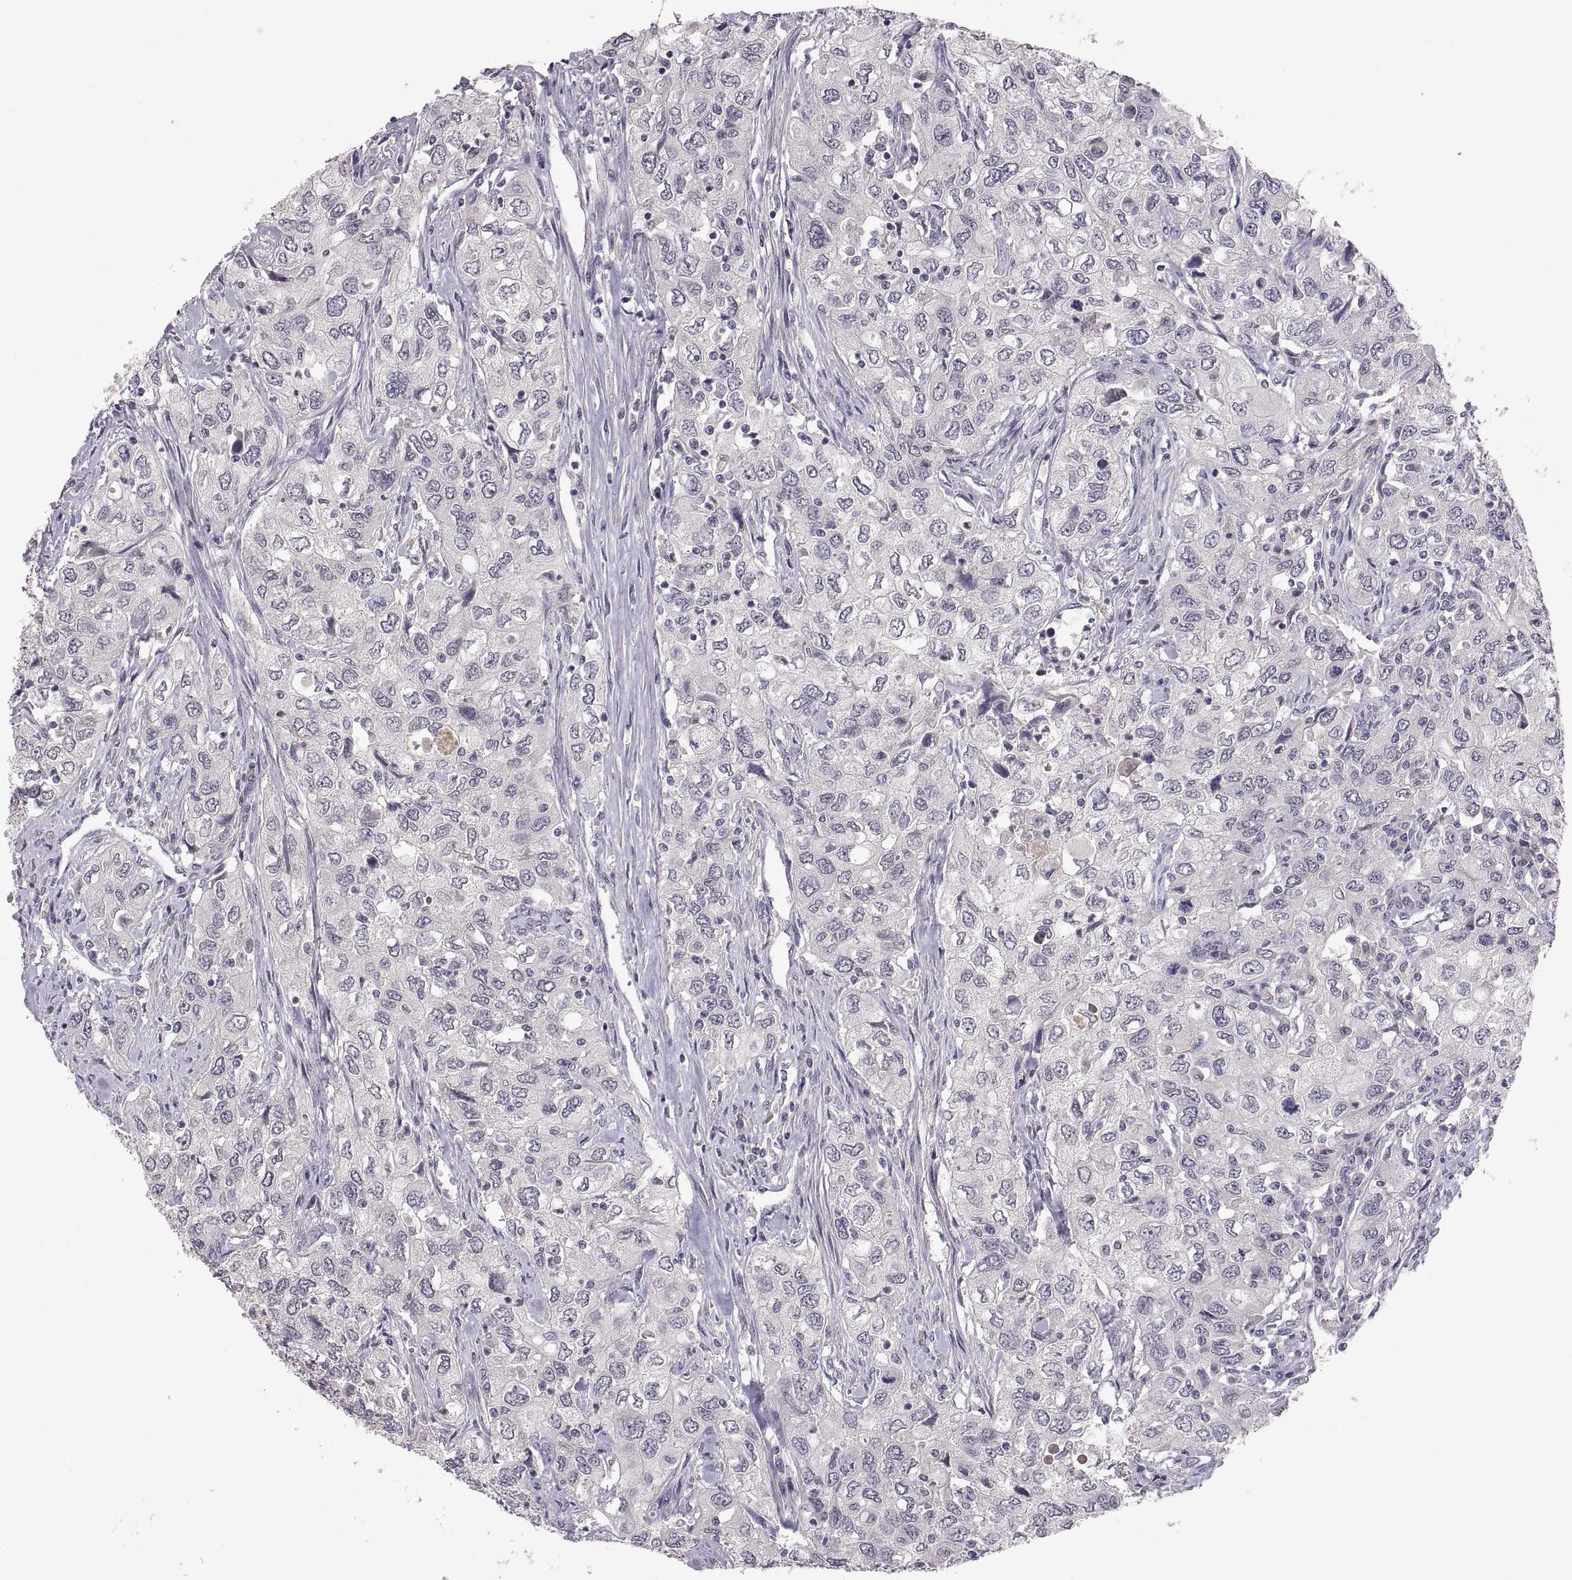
{"staining": {"intensity": "negative", "quantity": "none", "location": "none"}, "tissue": "urothelial cancer", "cell_type": "Tumor cells", "image_type": "cancer", "snomed": [{"axis": "morphology", "description": "Urothelial carcinoma, High grade"}, {"axis": "topography", "description": "Urinary bladder"}], "caption": "Immunohistochemical staining of human urothelial carcinoma (high-grade) shows no significant expression in tumor cells.", "gene": "PAX2", "patient": {"sex": "male", "age": 76}}